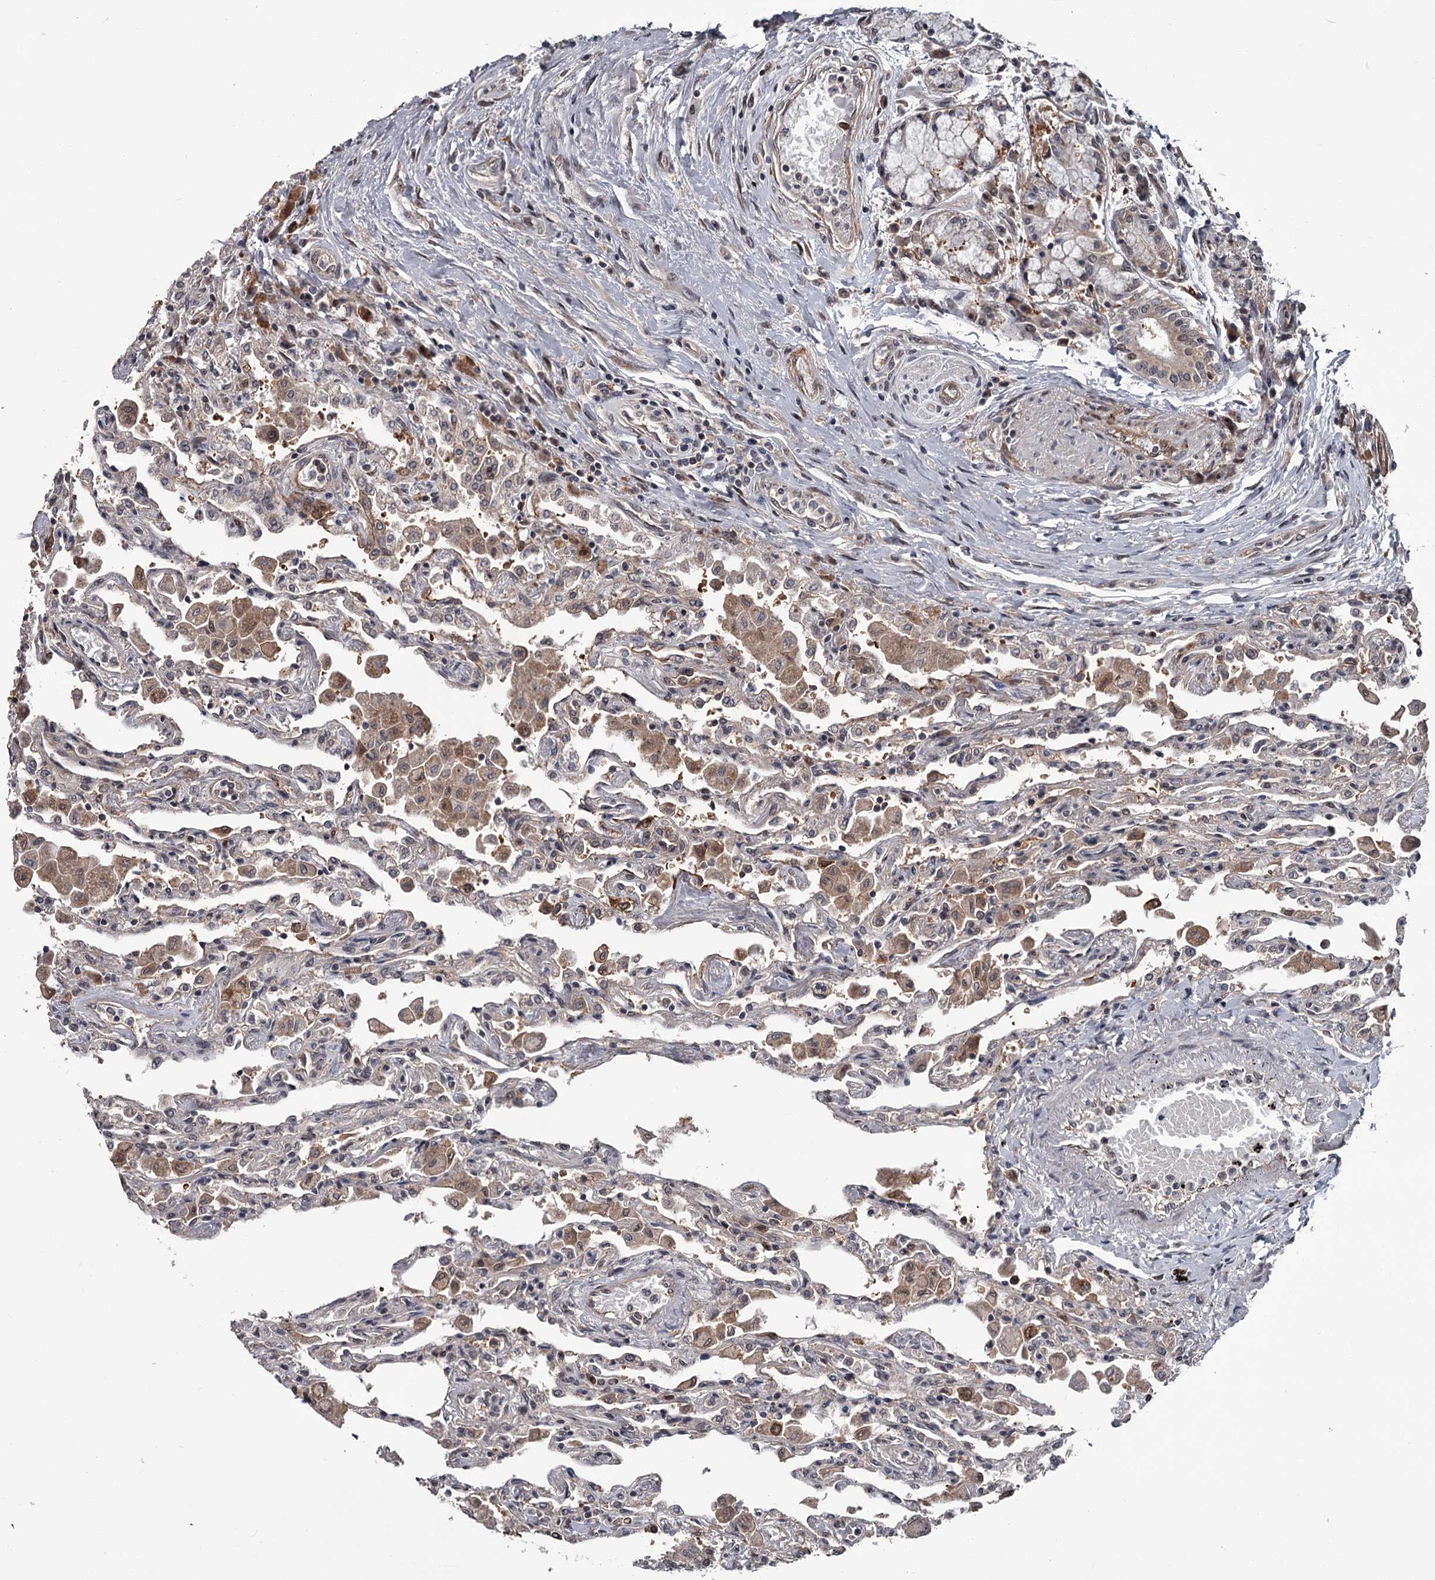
{"staining": {"intensity": "weak", "quantity": "<25%", "location": "cytoplasmic/membranous"}, "tissue": "lung", "cell_type": "Alveolar cells", "image_type": "normal", "snomed": [{"axis": "morphology", "description": "Normal tissue, NOS"}, {"axis": "topography", "description": "Bronchus"}, {"axis": "topography", "description": "Lung"}], "caption": "The micrograph exhibits no staining of alveolar cells in normal lung.", "gene": "DAO", "patient": {"sex": "female", "age": 49}}